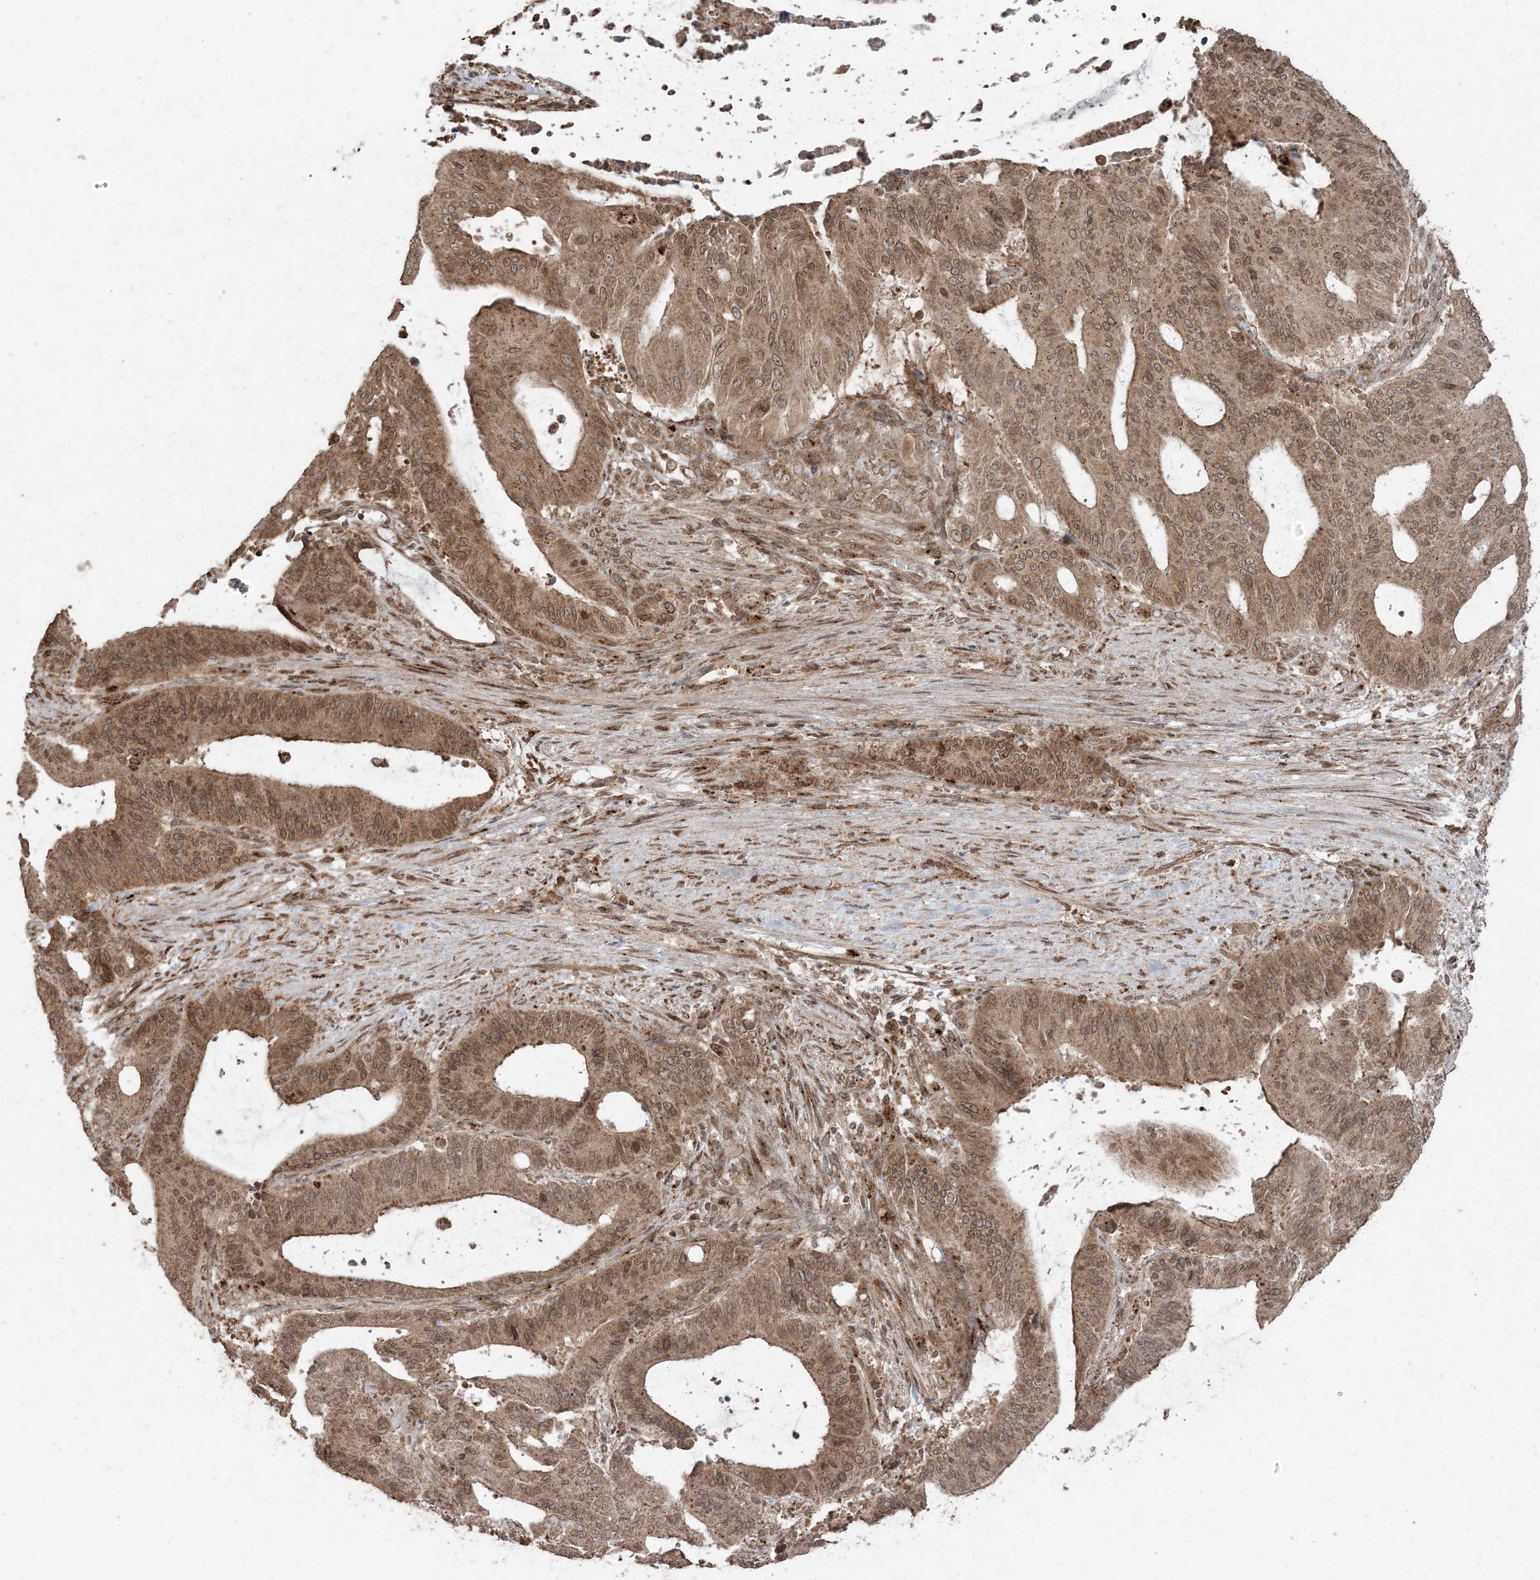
{"staining": {"intensity": "moderate", "quantity": ">75%", "location": "cytoplasmic/membranous,nuclear"}, "tissue": "liver cancer", "cell_type": "Tumor cells", "image_type": "cancer", "snomed": [{"axis": "morphology", "description": "Normal tissue, NOS"}, {"axis": "morphology", "description": "Cholangiocarcinoma"}, {"axis": "topography", "description": "Liver"}, {"axis": "topography", "description": "Peripheral nerve tissue"}], "caption": "There is medium levels of moderate cytoplasmic/membranous and nuclear staining in tumor cells of liver cholangiocarcinoma, as demonstrated by immunohistochemical staining (brown color).", "gene": "DDX19B", "patient": {"sex": "female", "age": 73}}